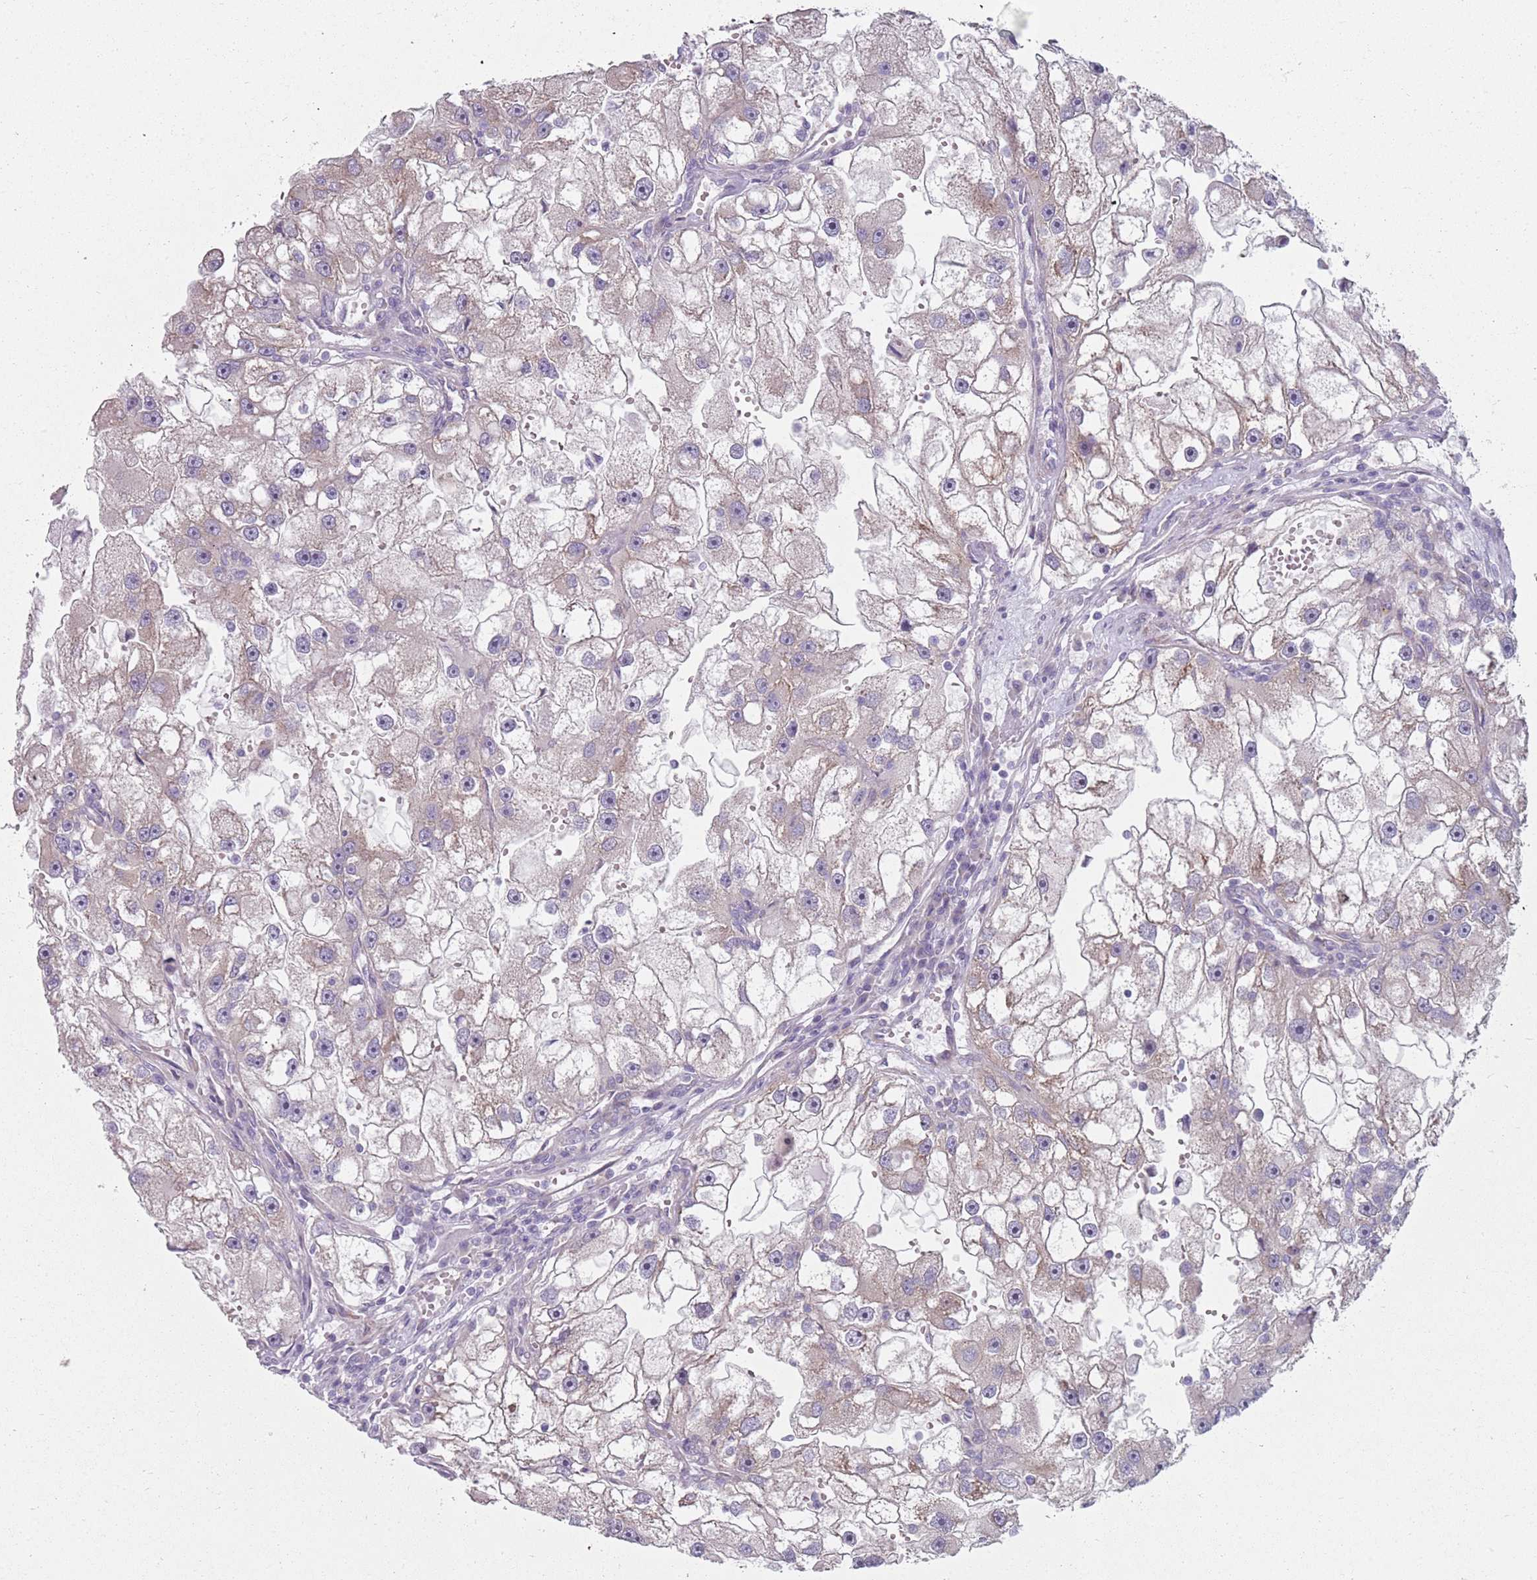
{"staining": {"intensity": "weak", "quantity": "<25%", "location": "cytoplasmic/membranous"}, "tissue": "renal cancer", "cell_type": "Tumor cells", "image_type": "cancer", "snomed": [{"axis": "morphology", "description": "Adenocarcinoma, NOS"}, {"axis": "topography", "description": "Kidney"}], "caption": "IHC histopathology image of adenocarcinoma (renal) stained for a protein (brown), which exhibits no staining in tumor cells.", "gene": "SLC26A6", "patient": {"sex": "male", "age": 63}}